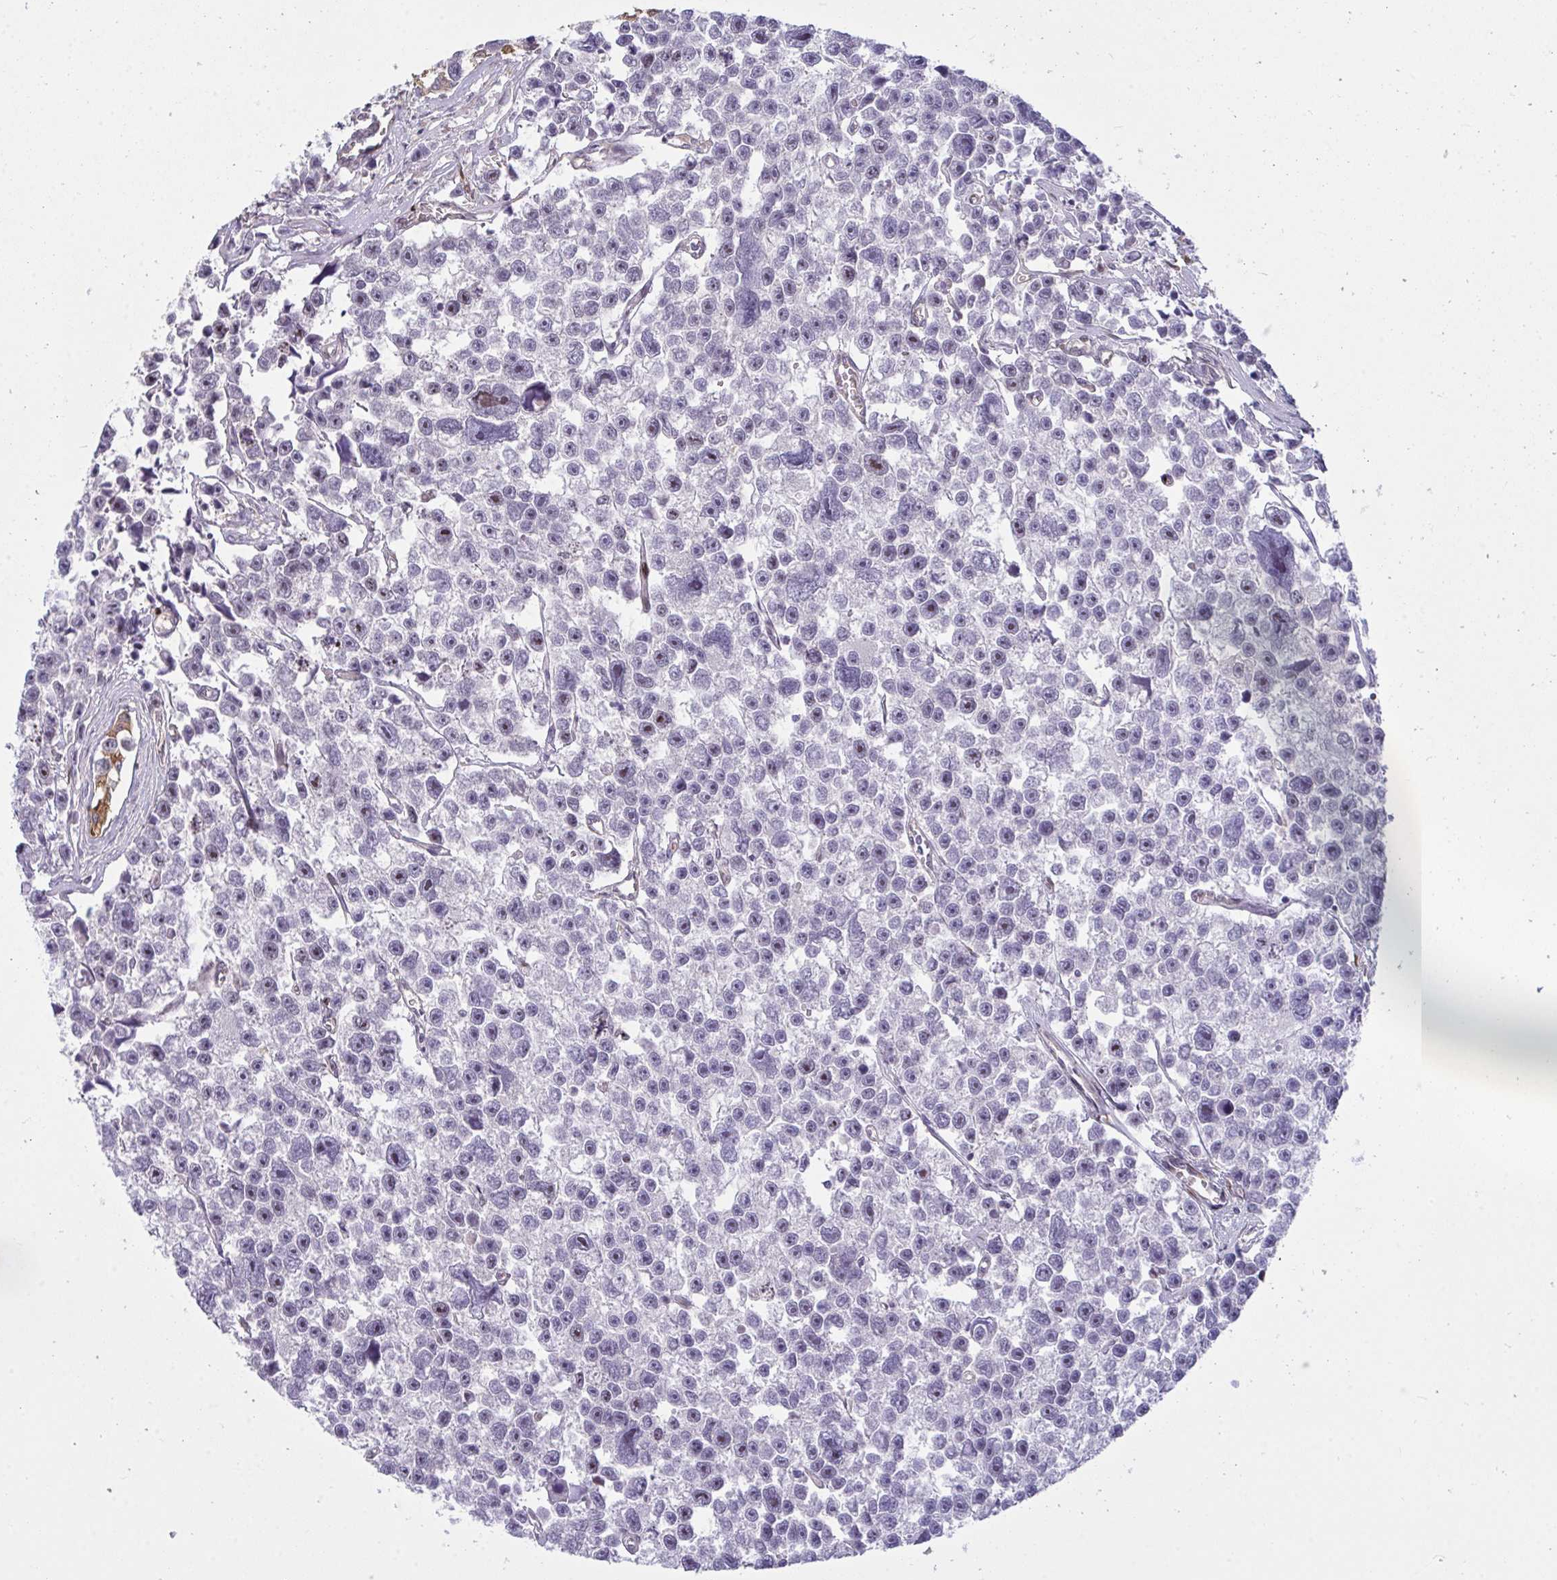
{"staining": {"intensity": "weak", "quantity": "<25%", "location": "nuclear"}, "tissue": "testis cancer", "cell_type": "Tumor cells", "image_type": "cancer", "snomed": [{"axis": "morphology", "description": "Seminoma, NOS"}, {"axis": "topography", "description": "Testis"}], "caption": "High magnification brightfield microscopy of testis cancer (seminoma) stained with DAB (3,3'-diaminobenzidine) (brown) and counterstained with hematoxylin (blue): tumor cells show no significant expression.", "gene": "SETD7", "patient": {"sex": "male", "age": 26}}